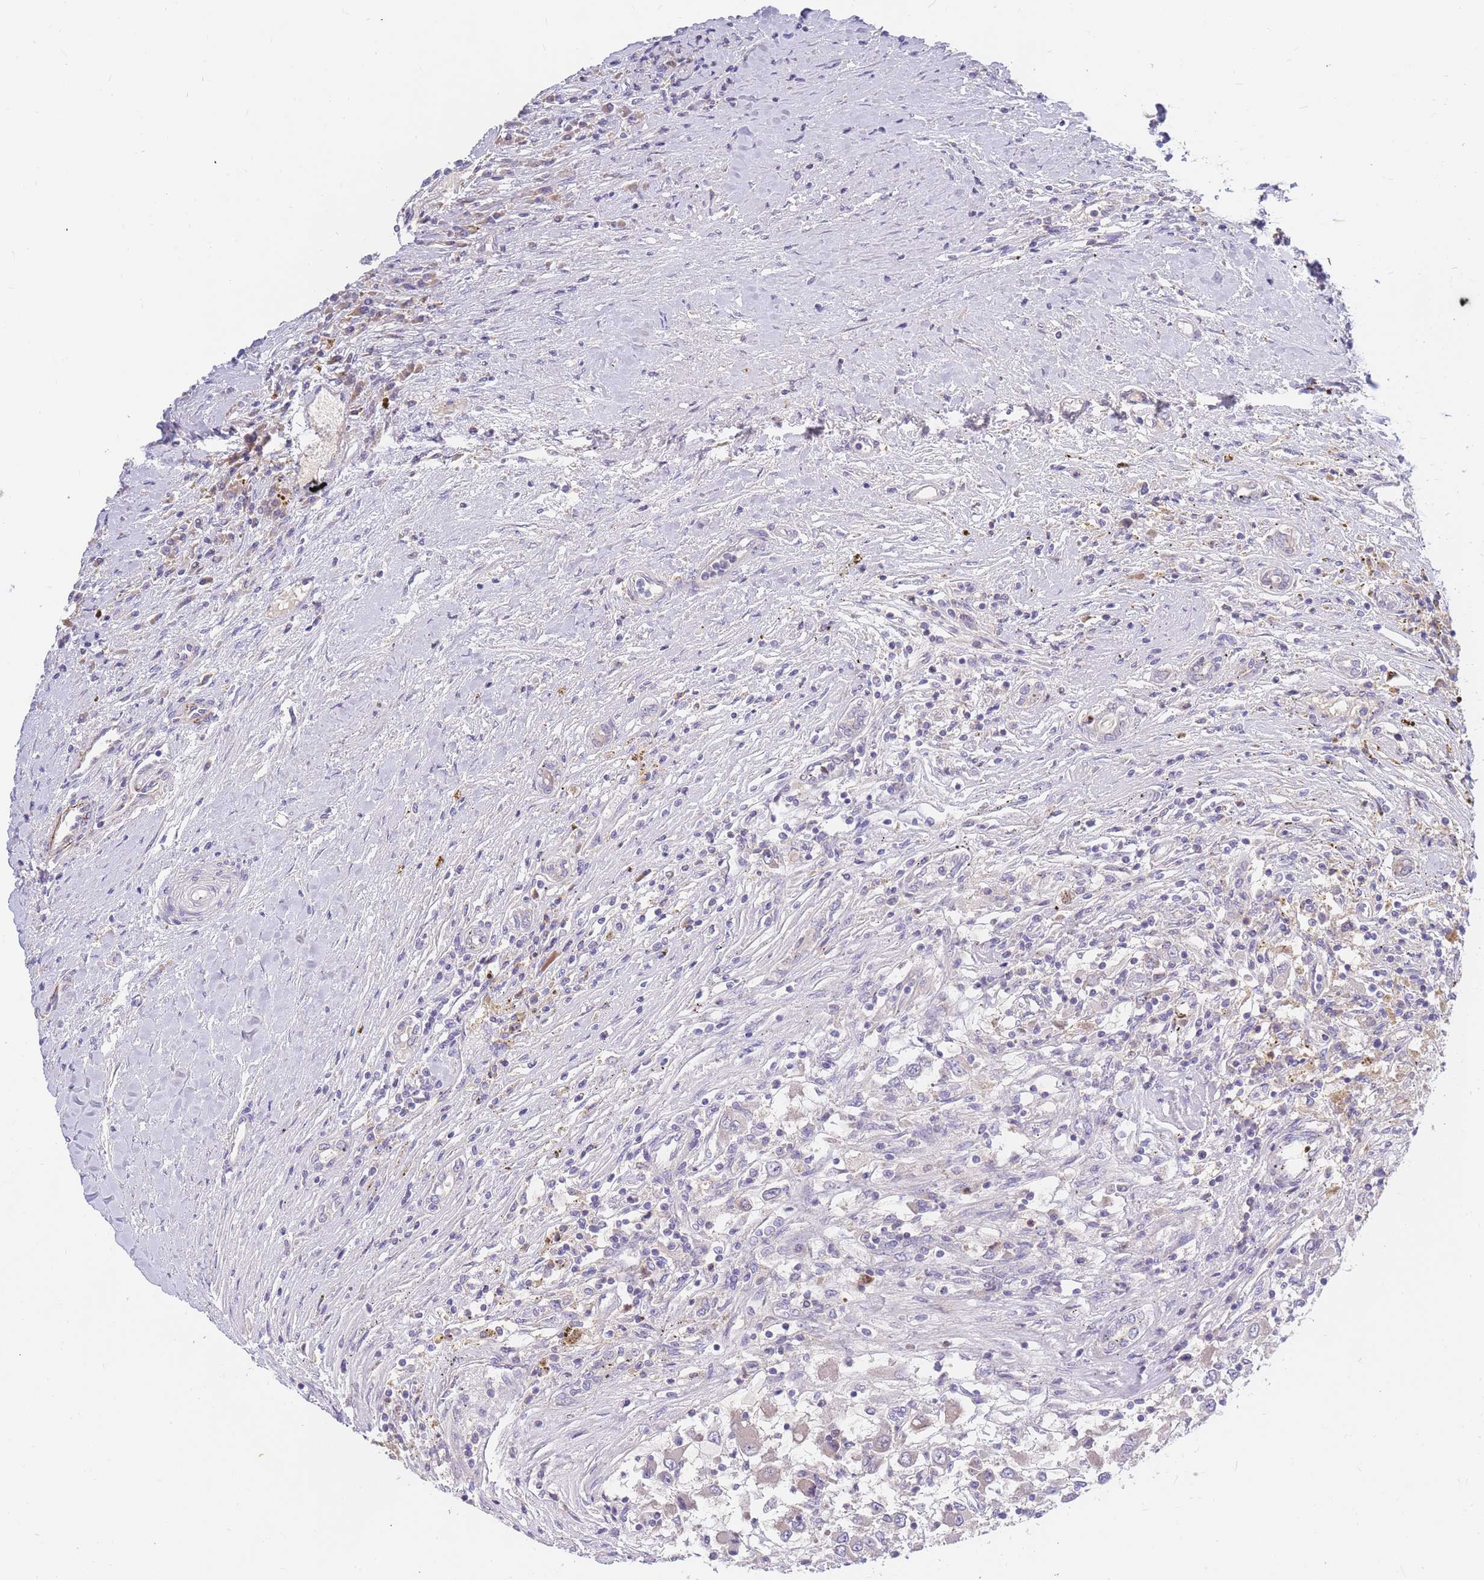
{"staining": {"intensity": "negative", "quantity": "none", "location": "none"}, "tissue": "renal cancer", "cell_type": "Tumor cells", "image_type": "cancer", "snomed": [{"axis": "morphology", "description": "Adenocarcinoma, NOS"}, {"axis": "topography", "description": "Kidney"}], "caption": "High magnification brightfield microscopy of adenocarcinoma (renal) stained with DAB (3,3'-diaminobenzidine) (brown) and counterstained with hematoxylin (blue): tumor cells show no significant expression. (Stains: DAB (3,3'-diaminobenzidine) immunohistochemistry with hematoxylin counter stain, Microscopy: brightfield microscopy at high magnification).", "gene": "BORCS5", "patient": {"sex": "female", "age": 67}}